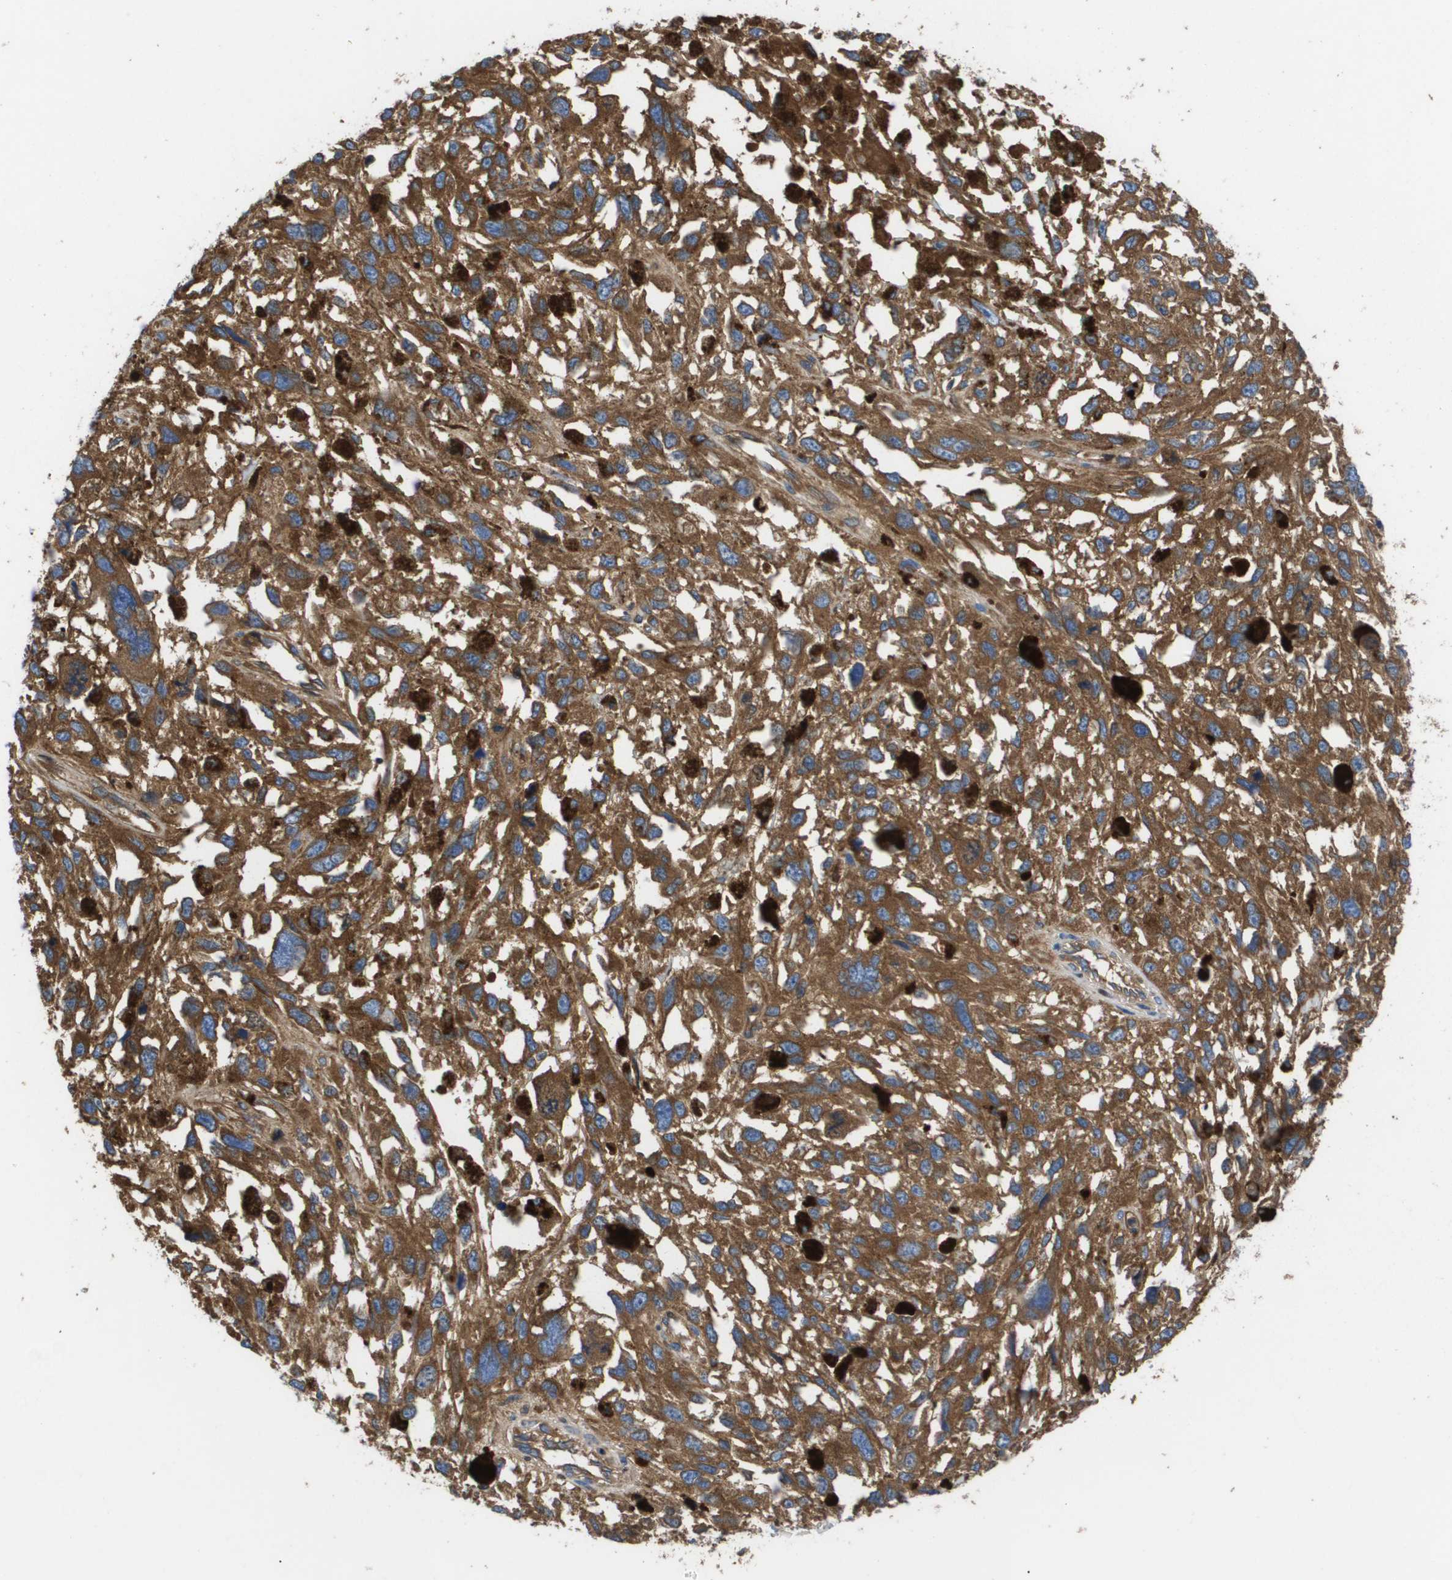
{"staining": {"intensity": "moderate", "quantity": ">75%", "location": "cytoplasmic/membranous"}, "tissue": "melanoma", "cell_type": "Tumor cells", "image_type": "cancer", "snomed": [{"axis": "morphology", "description": "Malignant melanoma, Metastatic site"}, {"axis": "topography", "description": "Lymph node"}], "caption": "This image displays immunohistochemistry staining of human malignant melanoma (metastatic site), with medium moderate cytoplasmic/membranous expression in approximately >75% of tumor cells.", "gene": "SERPINA6", "patient": {"sex": "male", "age": 59}}